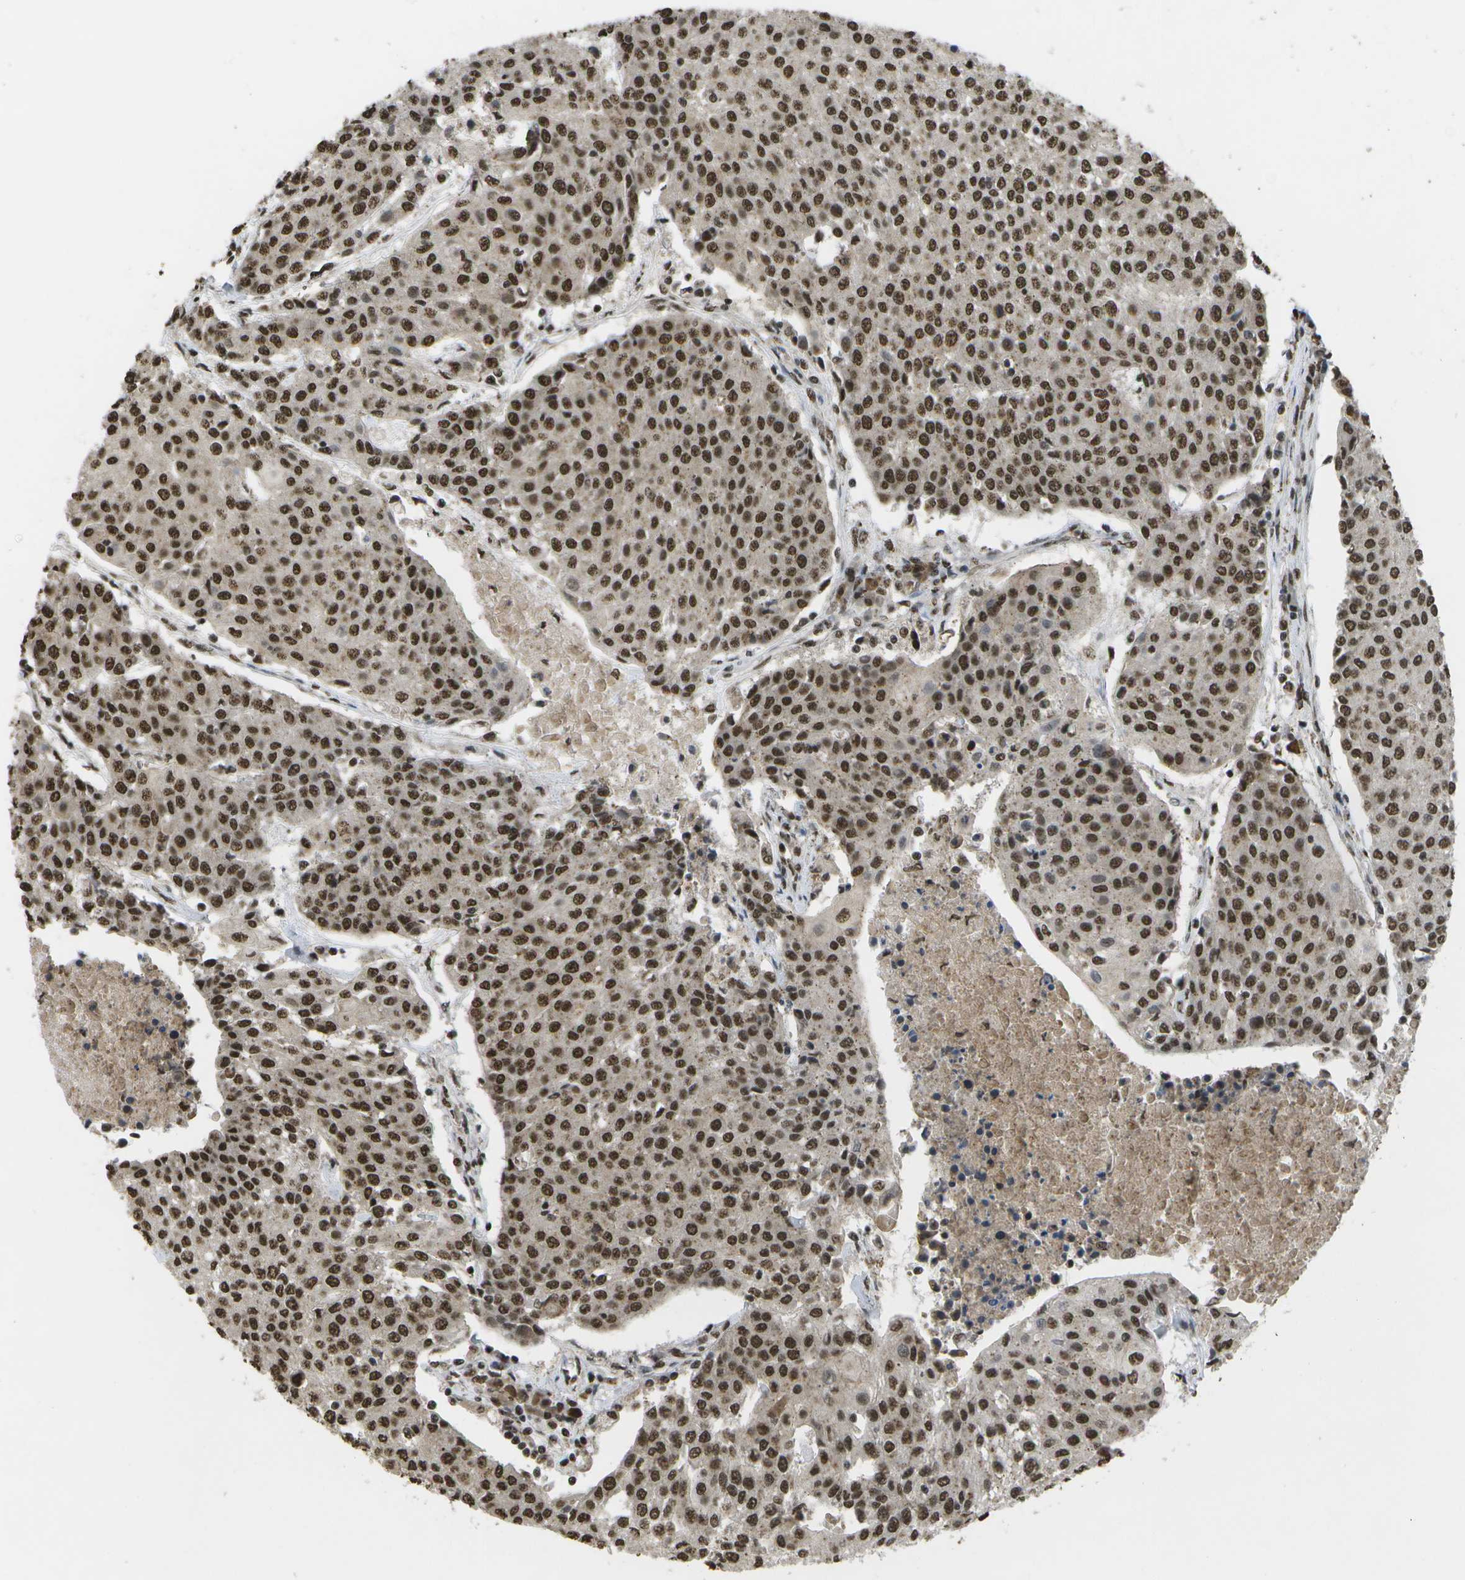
{"staining": {"intensity": "strong", "quantity": ">75%", "location": "nuclear"}, "tissue": "urothelial cancer", "cell_type": "Tumor cells", "image_type": "cancer", "snomed": [{"axis": "morphology", "description": "Urothelial carcinoma, High grade"}, {"axis": "topography", "description": "Urinary bladder"}], "caption": "A brown stain shows strong nuclear expression of a protein in urothelial cancer tumor cells.", "gene": "SPEN", "patient": {"sex": "female", "age": 85}}